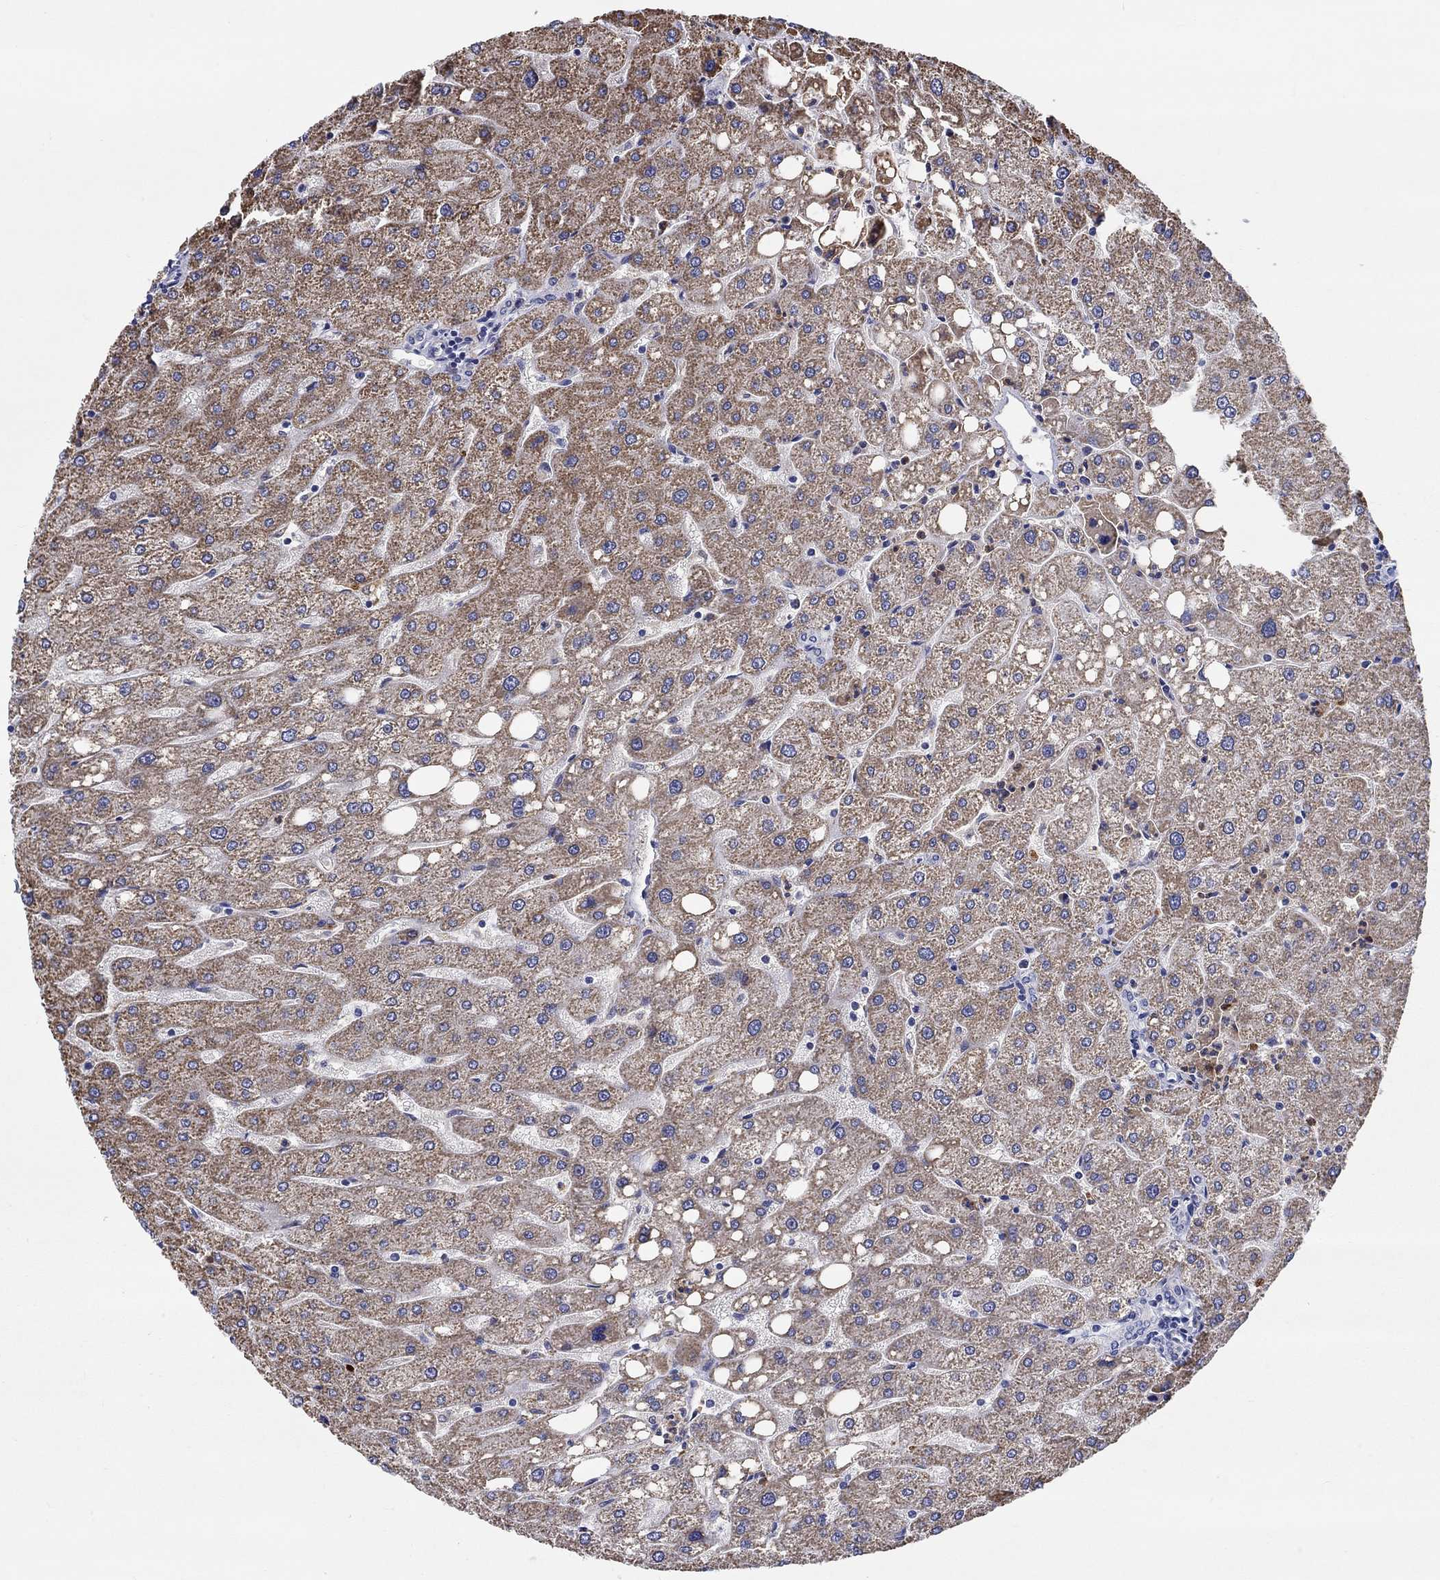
{"staining": {"intensity": "negative", "quantity": "none", "location": "none"}, "tissue": "liver", "cell_type": "Cholangiocytes", "image_type": "normal", "snomed": [{"axis": "morphology", "description": "Normal tissue, NOS"}, {"axis": "topography", "description": "Liver"}], "caption": "Immunohistochemical staining of normal human liver reveals no significant staining in cholangiocytes.", "gene": "CHIT1", "patient": {"sex": "male", "age": 67}}